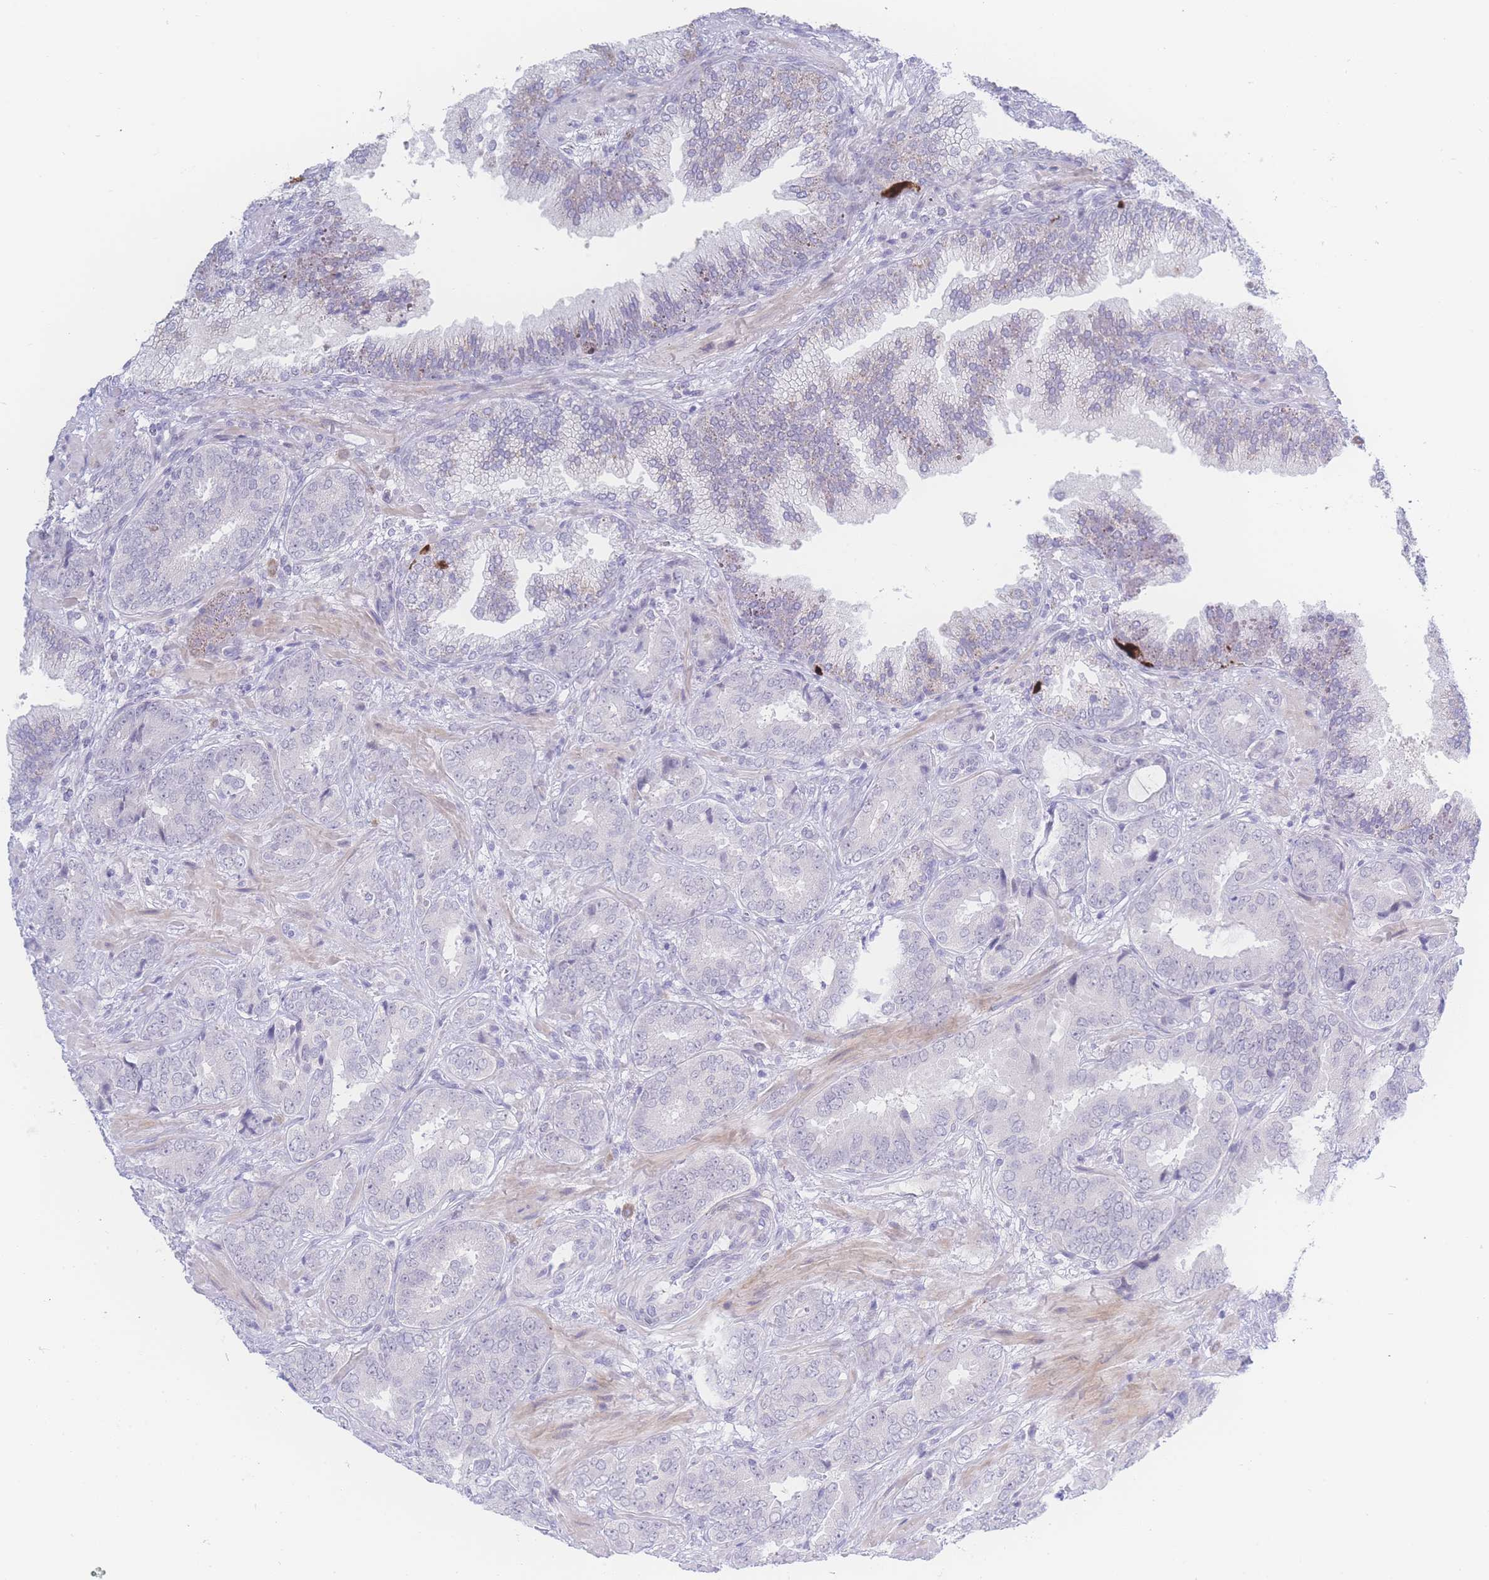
{"staining": {"intensity": "negative", "quantity": "none", "location": "none"}, "tissue": "prostate cancer", "cell_type": "Tumor cells", "image_type": "cancer", "snomed": [{"axis": "morphology", "description": "Adenocarcinoma, High grade"}, {"axis": "topography", "description": "Prostate"}], "caption": "IHC micrograph of neoplastic tissue: high-grade adenocarcinoma (prostate) stained with DAB shows no significant protein expression in tumor cells.", "gene": "PRSS22", "patient": {"sex": "male", "age": 71}}